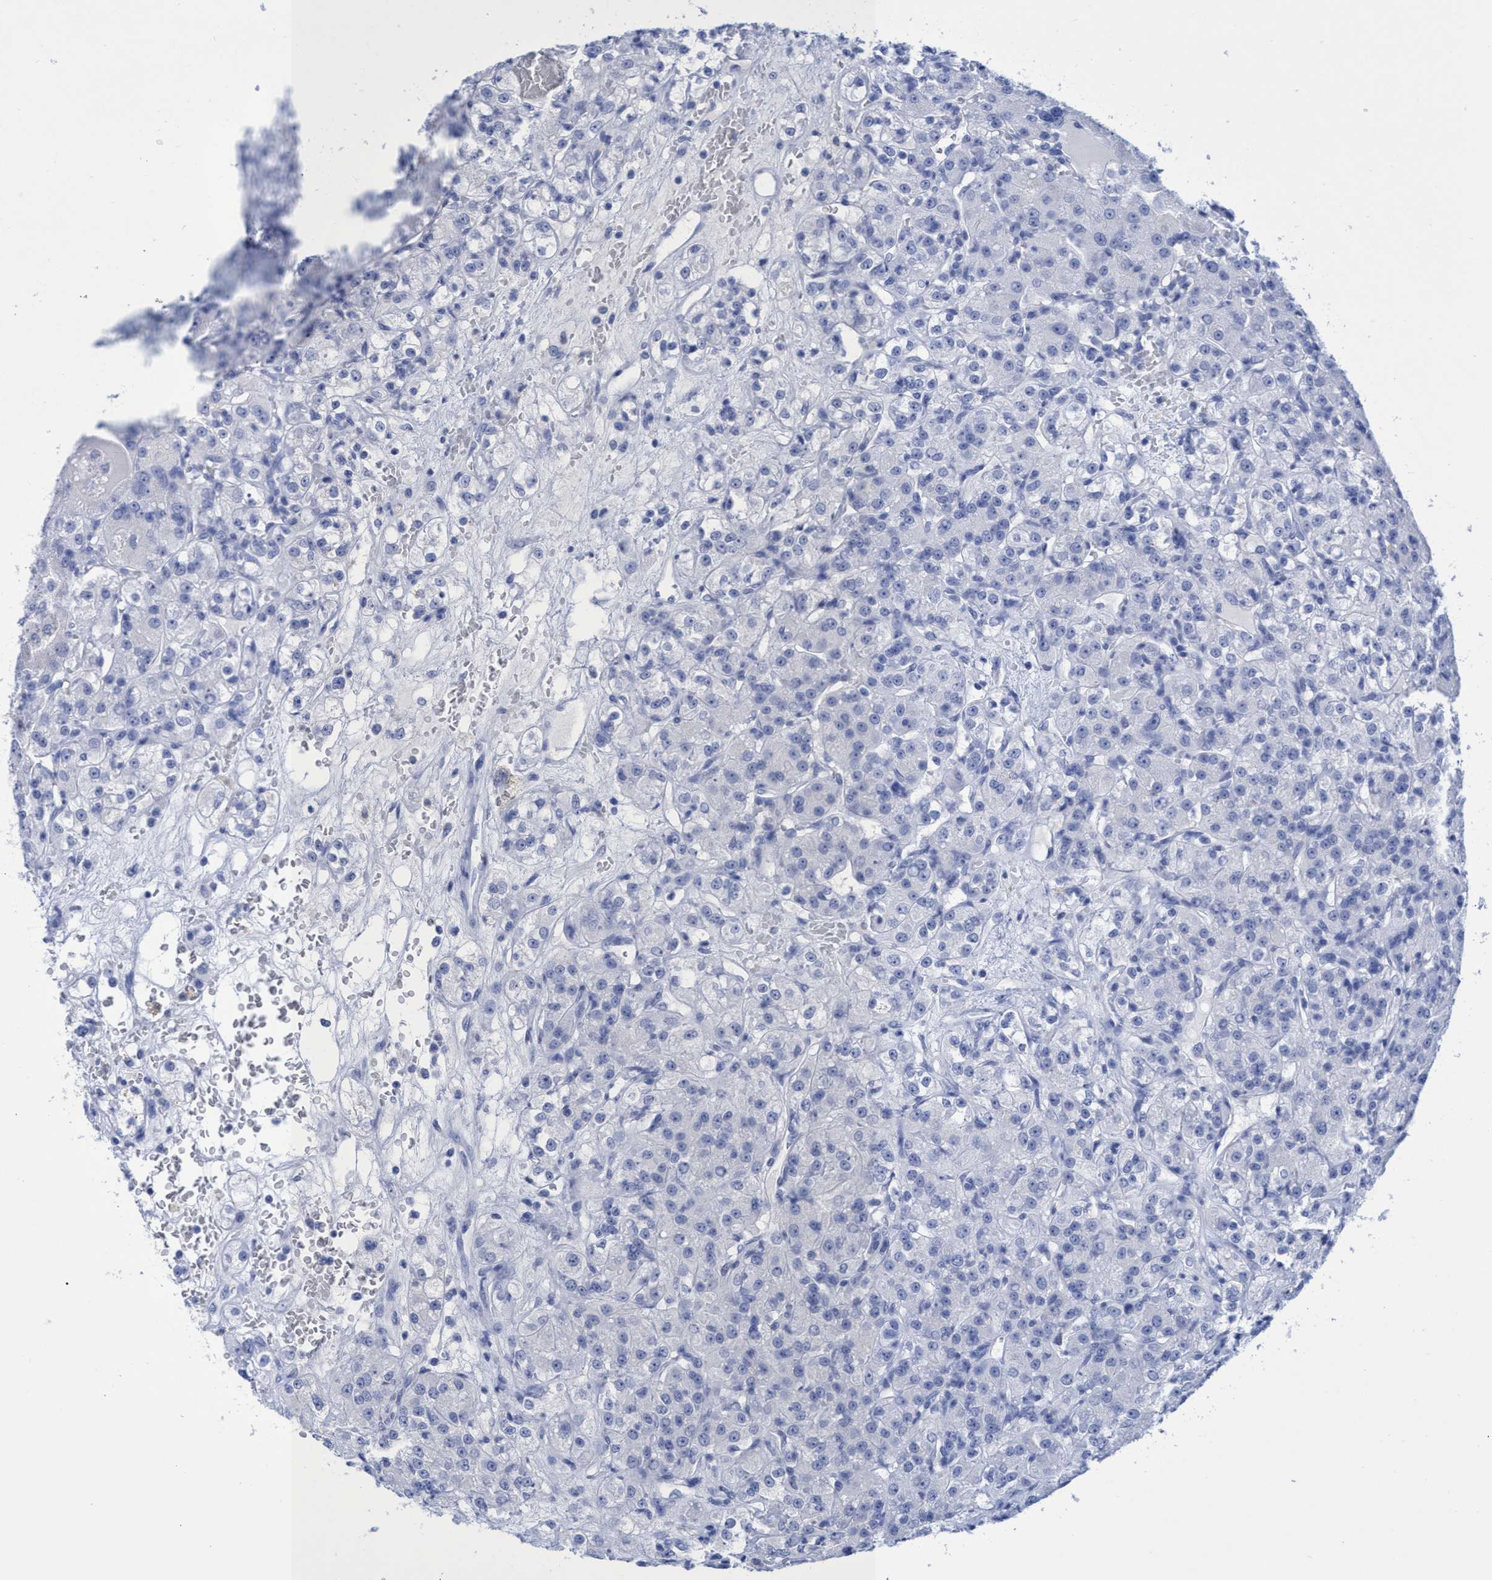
{"staining": {"intensity": "negative", "quantity": "none", "location": "none"}, "tissue": "renal cancer", "cell_type": "Tumor cells", "image_type": "cancer", "snomed": [{"axis": "morphology", "description": "Normal tissue, NOS"}, {"axis": "morphology", "description": "Adenocarcinoma, NOS"}, {"axis": "topography", "description": "Kidney"}], "caption": "High magnification brightfield microscopy of renal cancer stained with DAB (brown) and counterstained with hematoxylin (blue): tumor cells show no significant positivity. (DAB (3,3'-diaminobenzidine) IHC with hematoxylin counter stain).", "gene": "INSL6", "patient": {"sex": "male", "age": 61}}